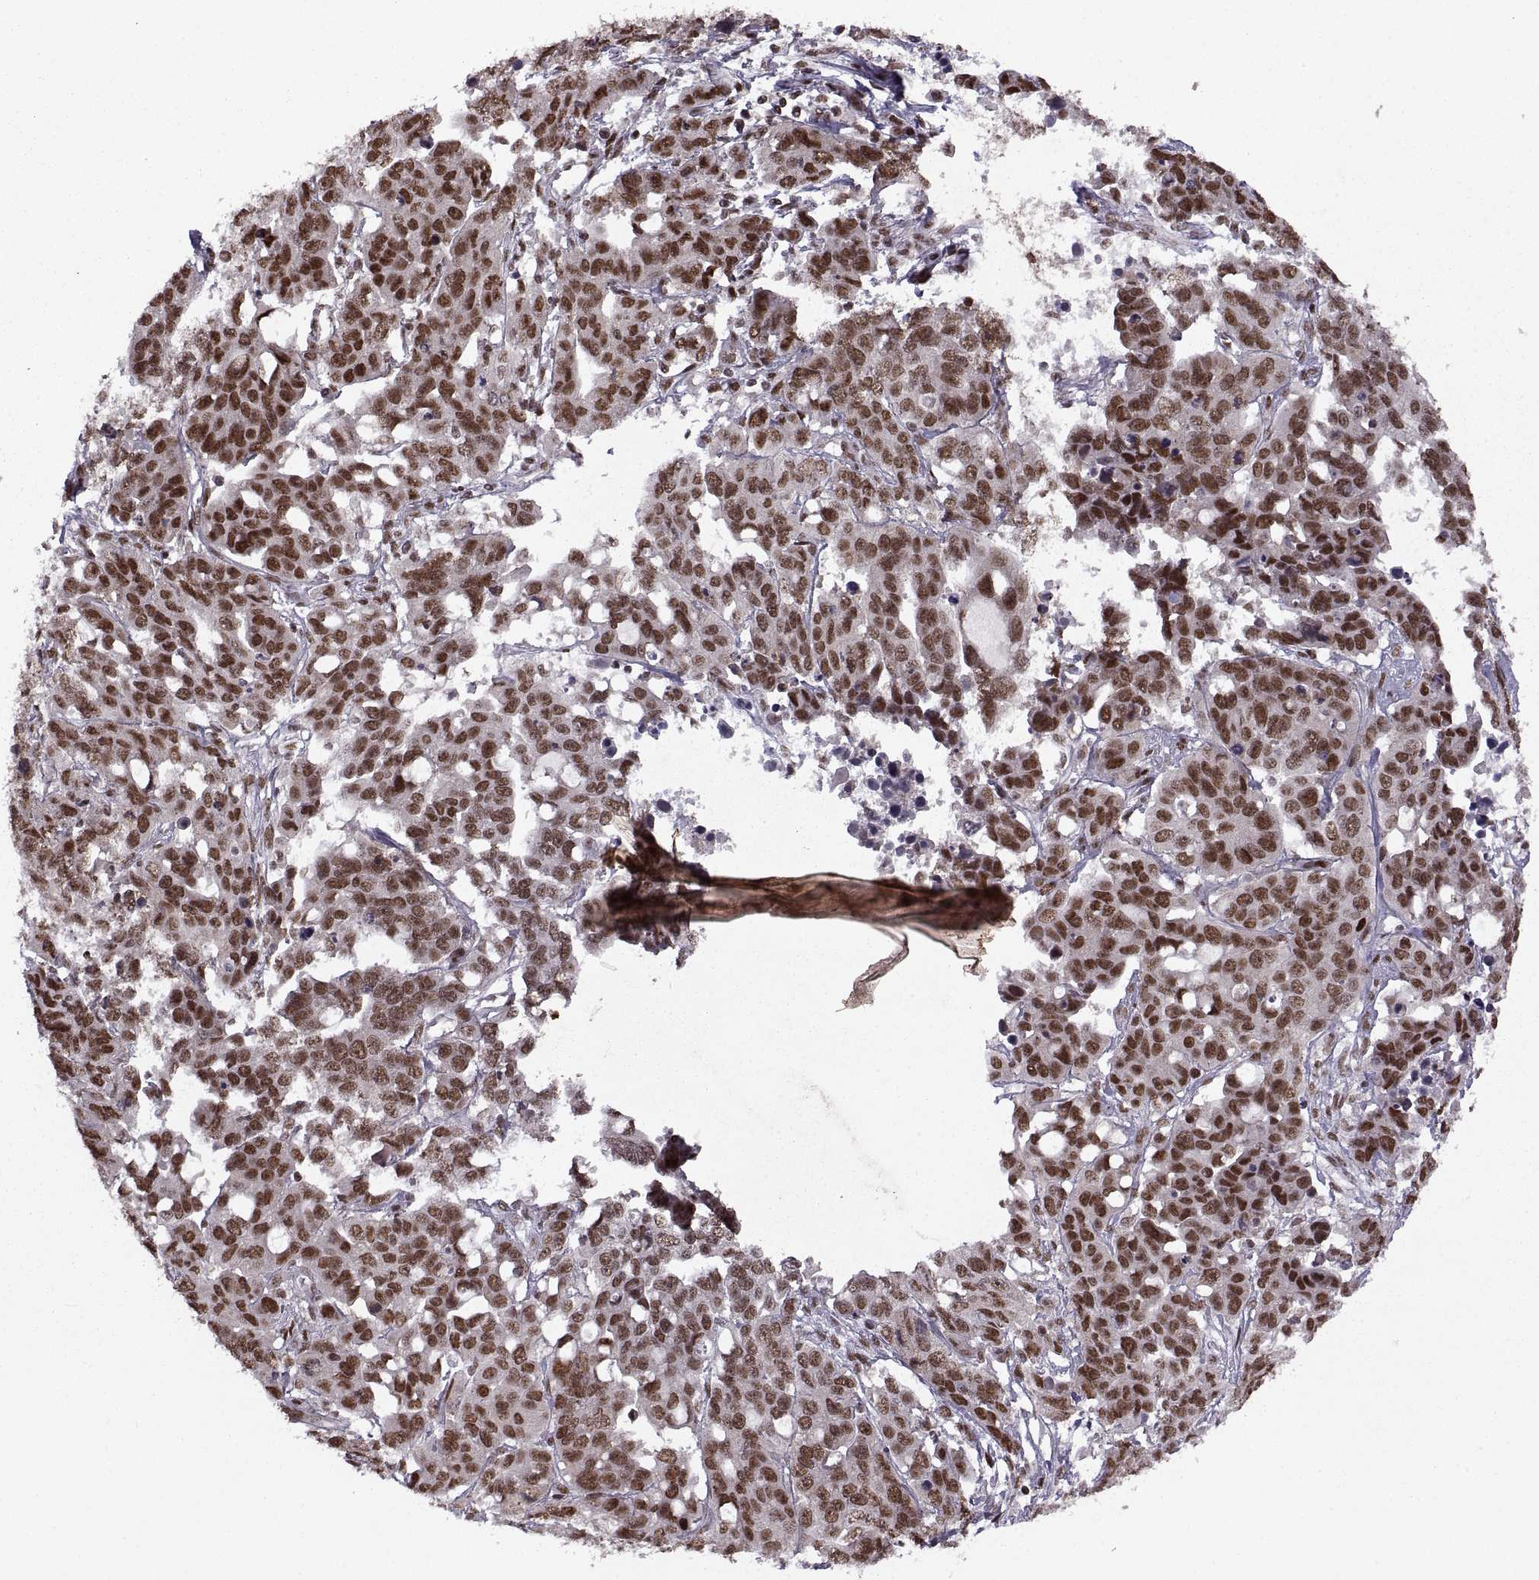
{"staining": {"intensity": "strong", "quantity": ">75%", "location": "nuclear"}, "tissue": "ovarian cancer", "cell_type": "Tumor cells", "image_type": "cancer", "snomed": [{"axis": "morphology", "description": "Carcinoma, endometroid"}, {"axis": "topography", "description": "Ovary"}], "caption": "A histopathology image of ovarian cancer (endometroid carcinoma) stained for a protein displays strong nuclear brown staining in tumor cells. Nuclei are stained in blue.", "gene": "MT1E", "patient": {"sex": "female", "age": 78}}